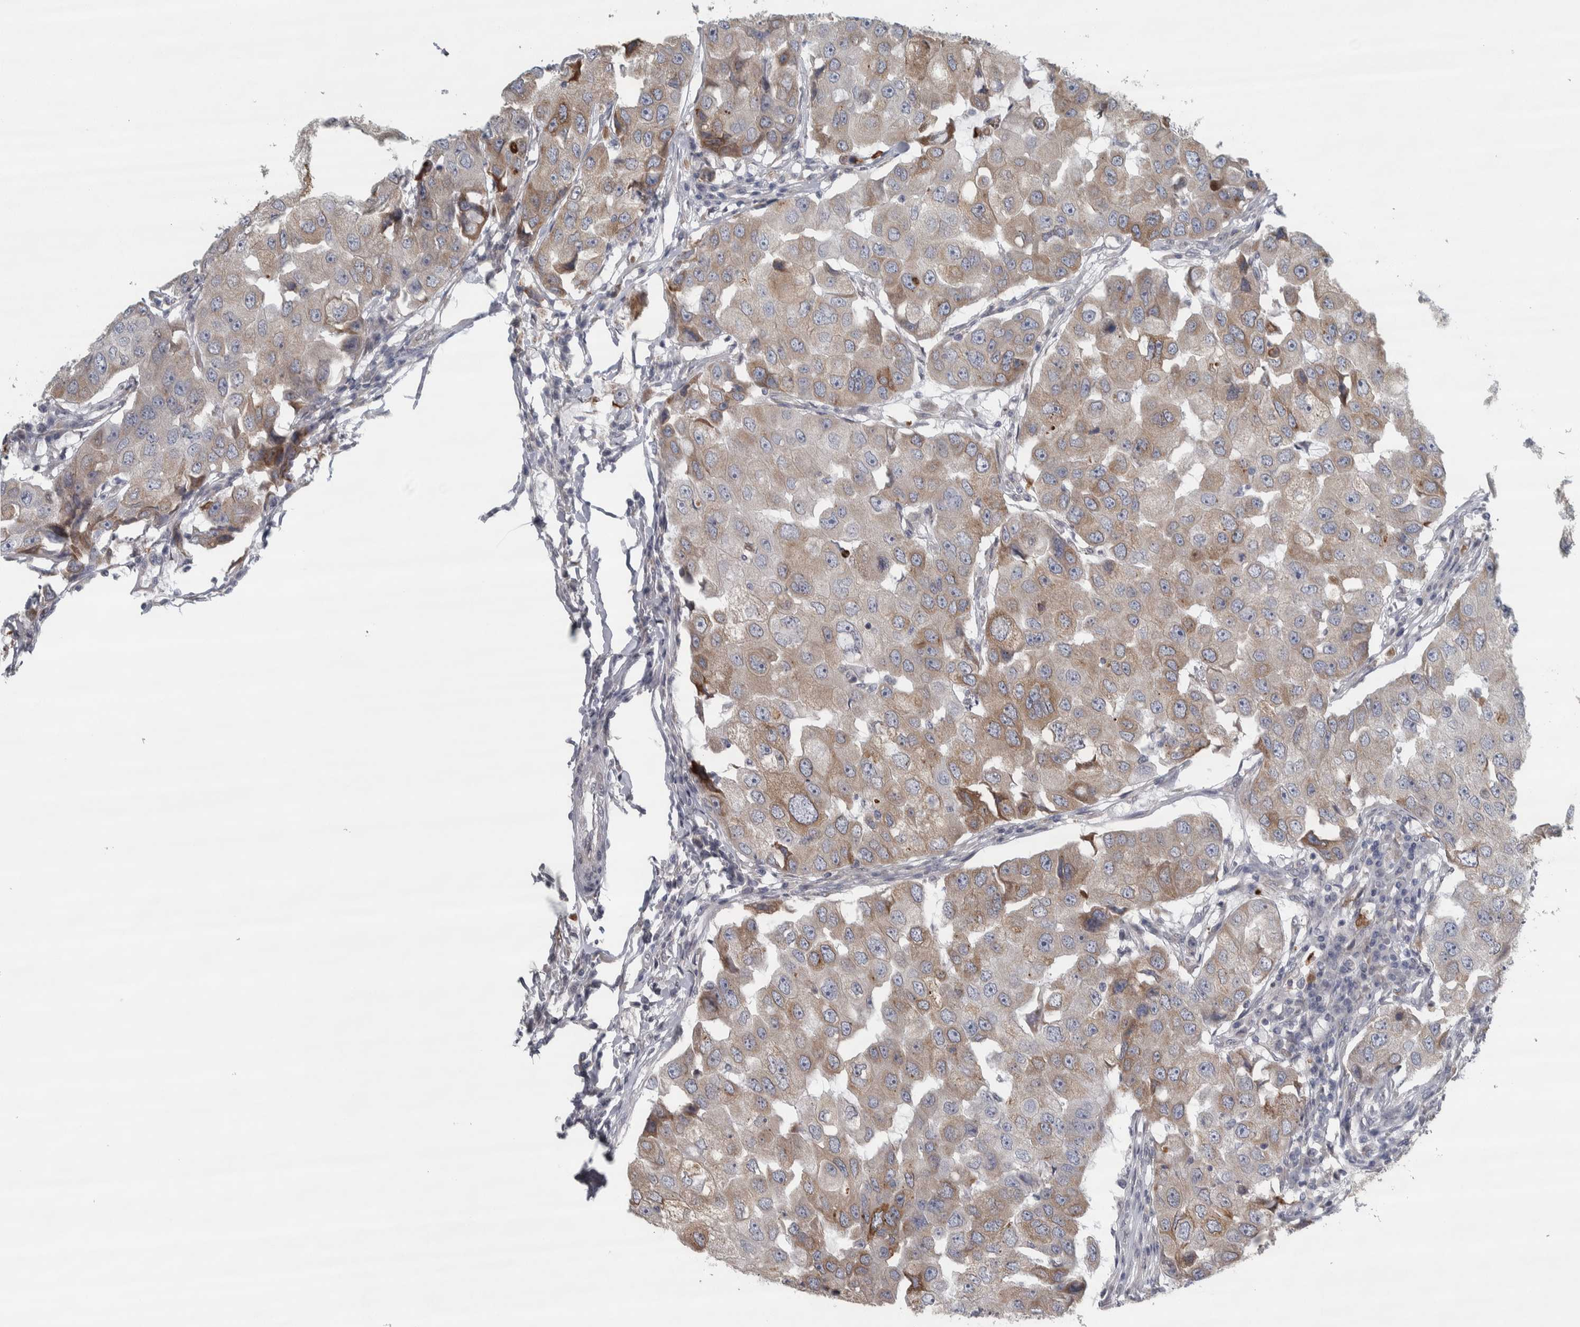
{"staining": {"intensity": "moderate", "quantity": "25%-75%", "location": "cytoplasmic/membranous"}, "tissue": "breast cancer", "cell_type": "Tumor cells", "image_type": "cancer", "snomed": [{"axis": "morphology", "description": "Duct carcinoma"}, {"axis": "topography", "description": "Breast"}], "caption": "Immunohistochemistry staining of breast infiltrating ductal carcinoma, which shows medium levels of moderate cytoplasmic/membranous expression in about 25%-75% of tumor cells indicating moderate cytoplasmic/membranous protein positivity. The staining was performed using DAB (brown) for protein detection and nuclei were counterstained in hematoxylin (blue).", "gene": "SIGMAR1", "patient": {"sex": "female", "age": 27}}